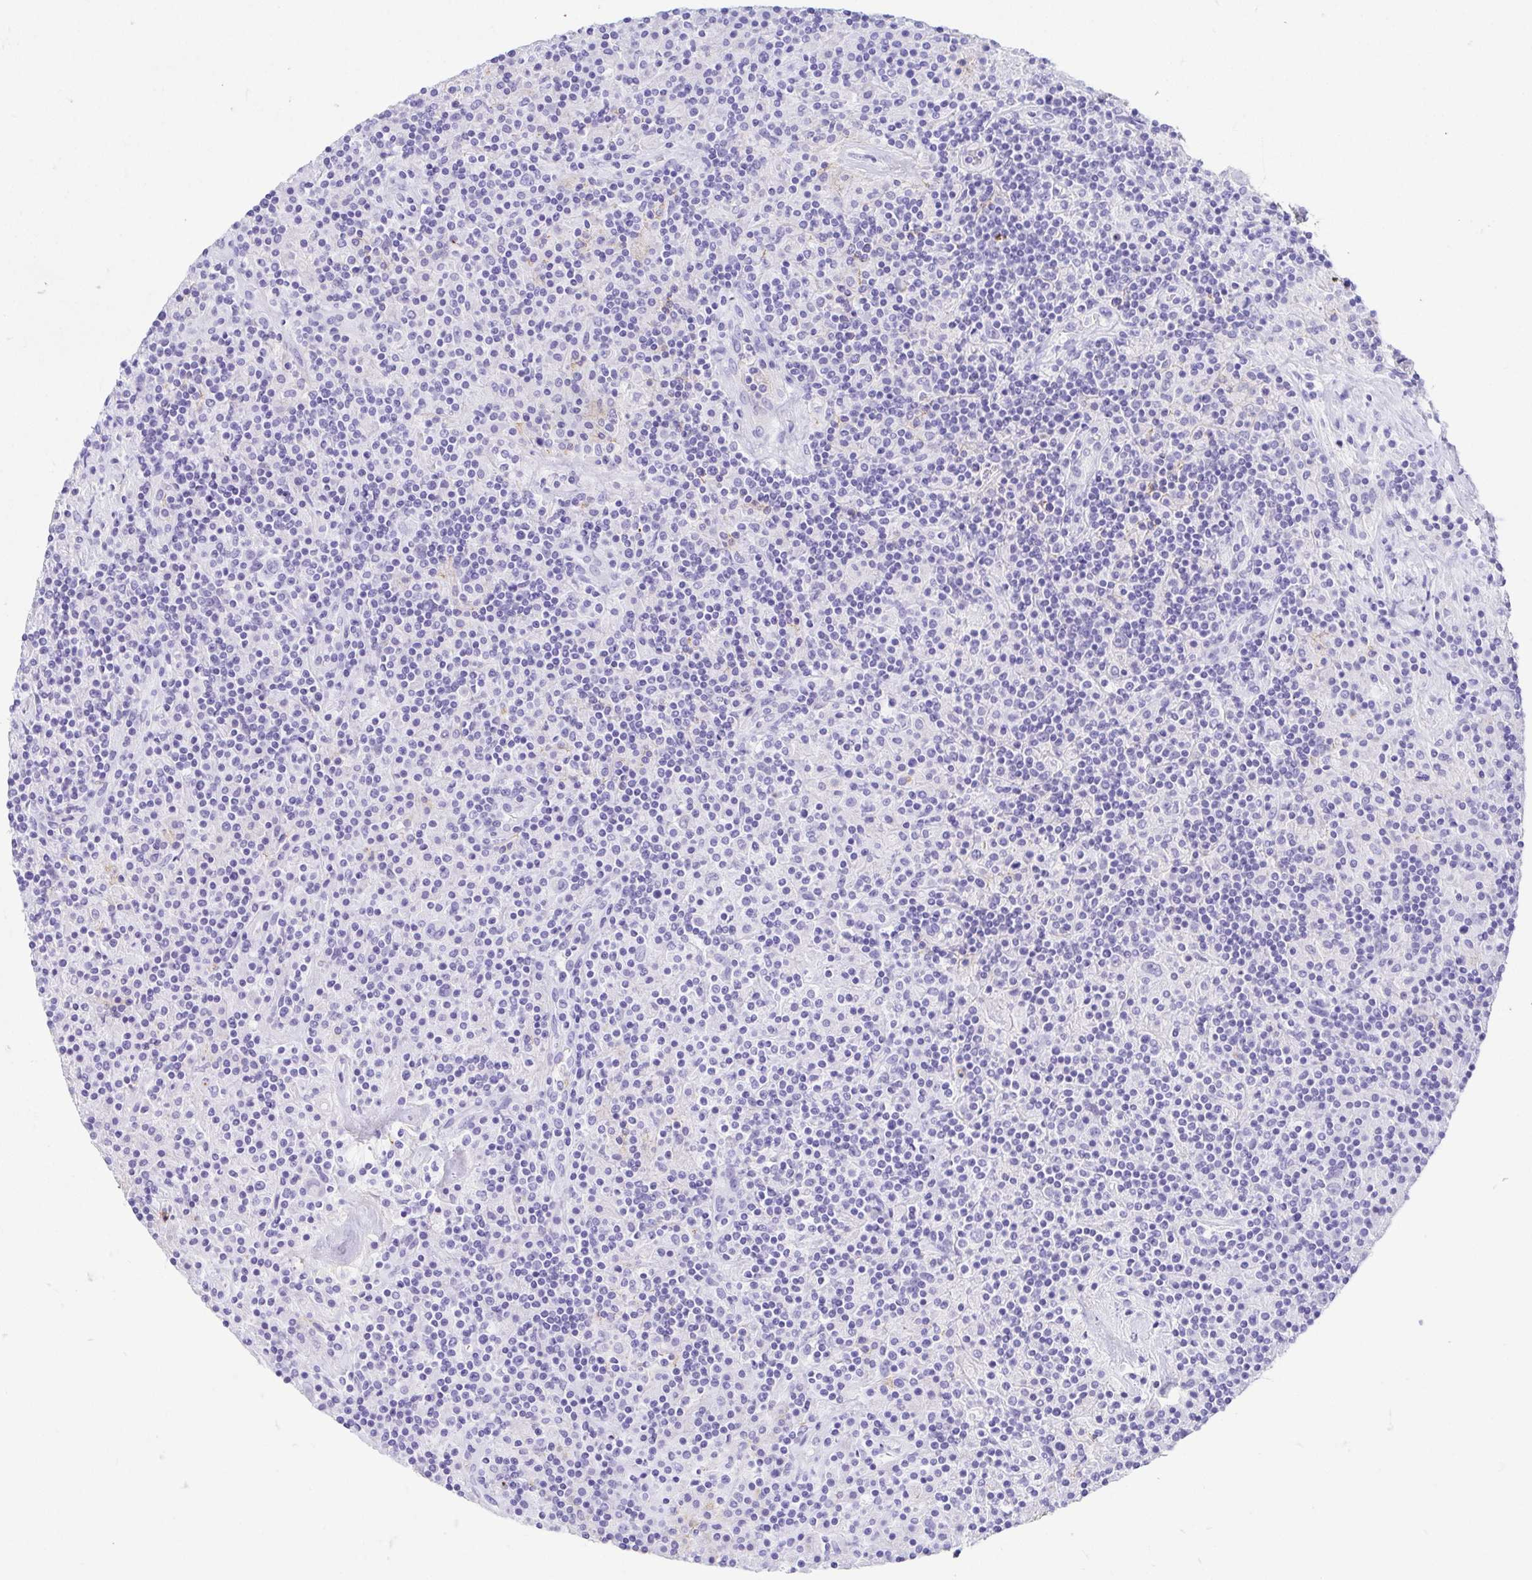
{"staining": {"intensity": "negative", "quantity": "none", "location": "none"}, "tissue": "lymphoma", "cell_type": "Tumor cells", "image_type": "cancer", "snomed": [{"axis": "morphology", "description": "Hodgkin's disease, NOS"}, {"axis": "topography", "description": "Lymph node"}], "caption": "An immunohistochemistry (IHC) micrograph of lymphoma is shown. There is no staining in tumor cells of lymphoma.", "gene": "GKN1", "patient": {"sex": "male", "age": 70}}